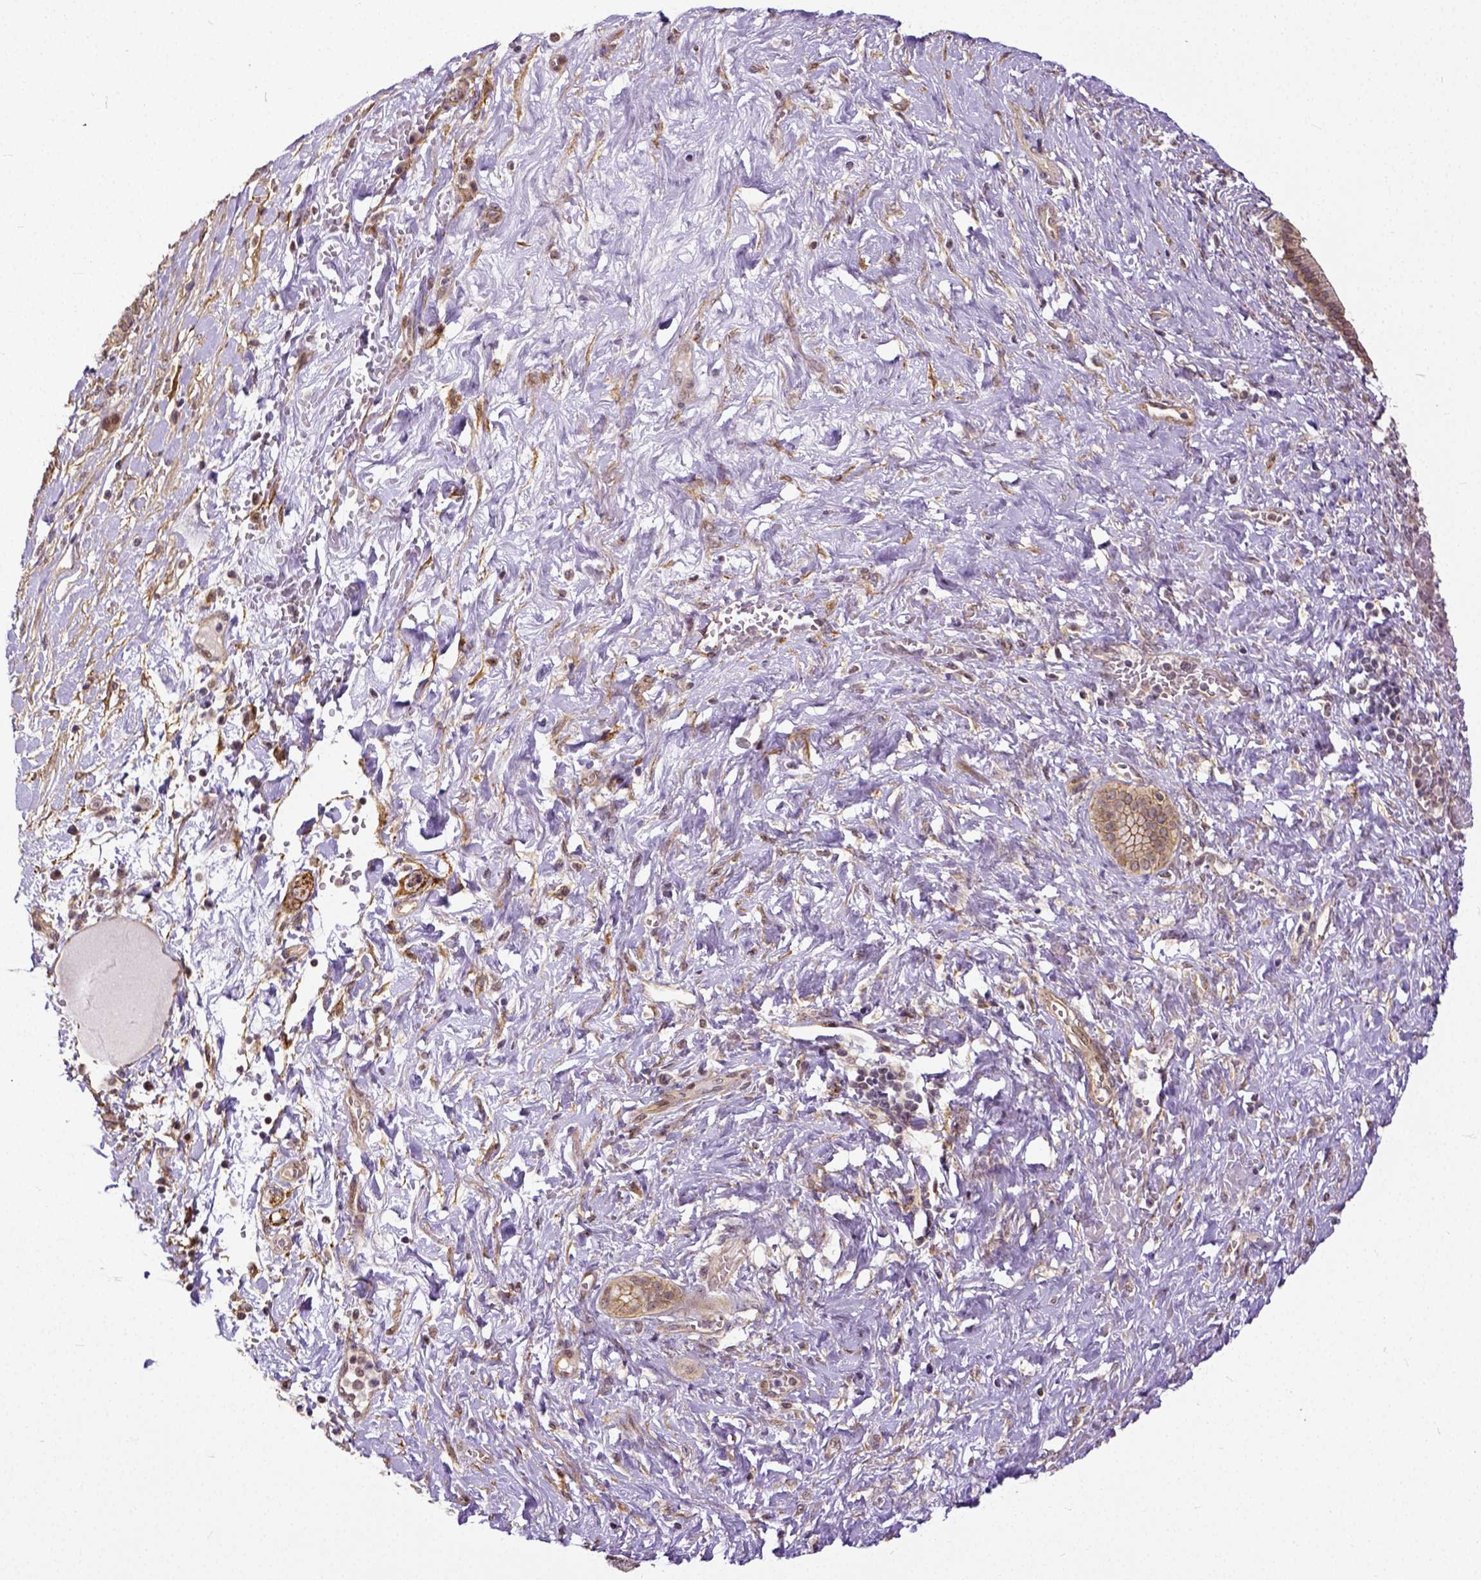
{"staining": {"intensity": "weak", "quantity": ">75%", "location": "cytoplasmic/membranous"}, "tissue": "pancreatic cancer", "cell_type": "Tumor cells", "image_type": "cancer", "snomed": [{"axis": "morphology", "description": "Adenocarcinoma, NOS"}, {"axis": "topography", "description": "Pancreas"}], "caption": "IHC photomicrograph of human pancreatic adenocarcinoma stained for a protein (brown), which shows low levels of weak cytoplasmic/membranous expression in approximately >75% of tumor cells.", "gene": "DICER1", "patient": {"sex": "male", "age": 44}}